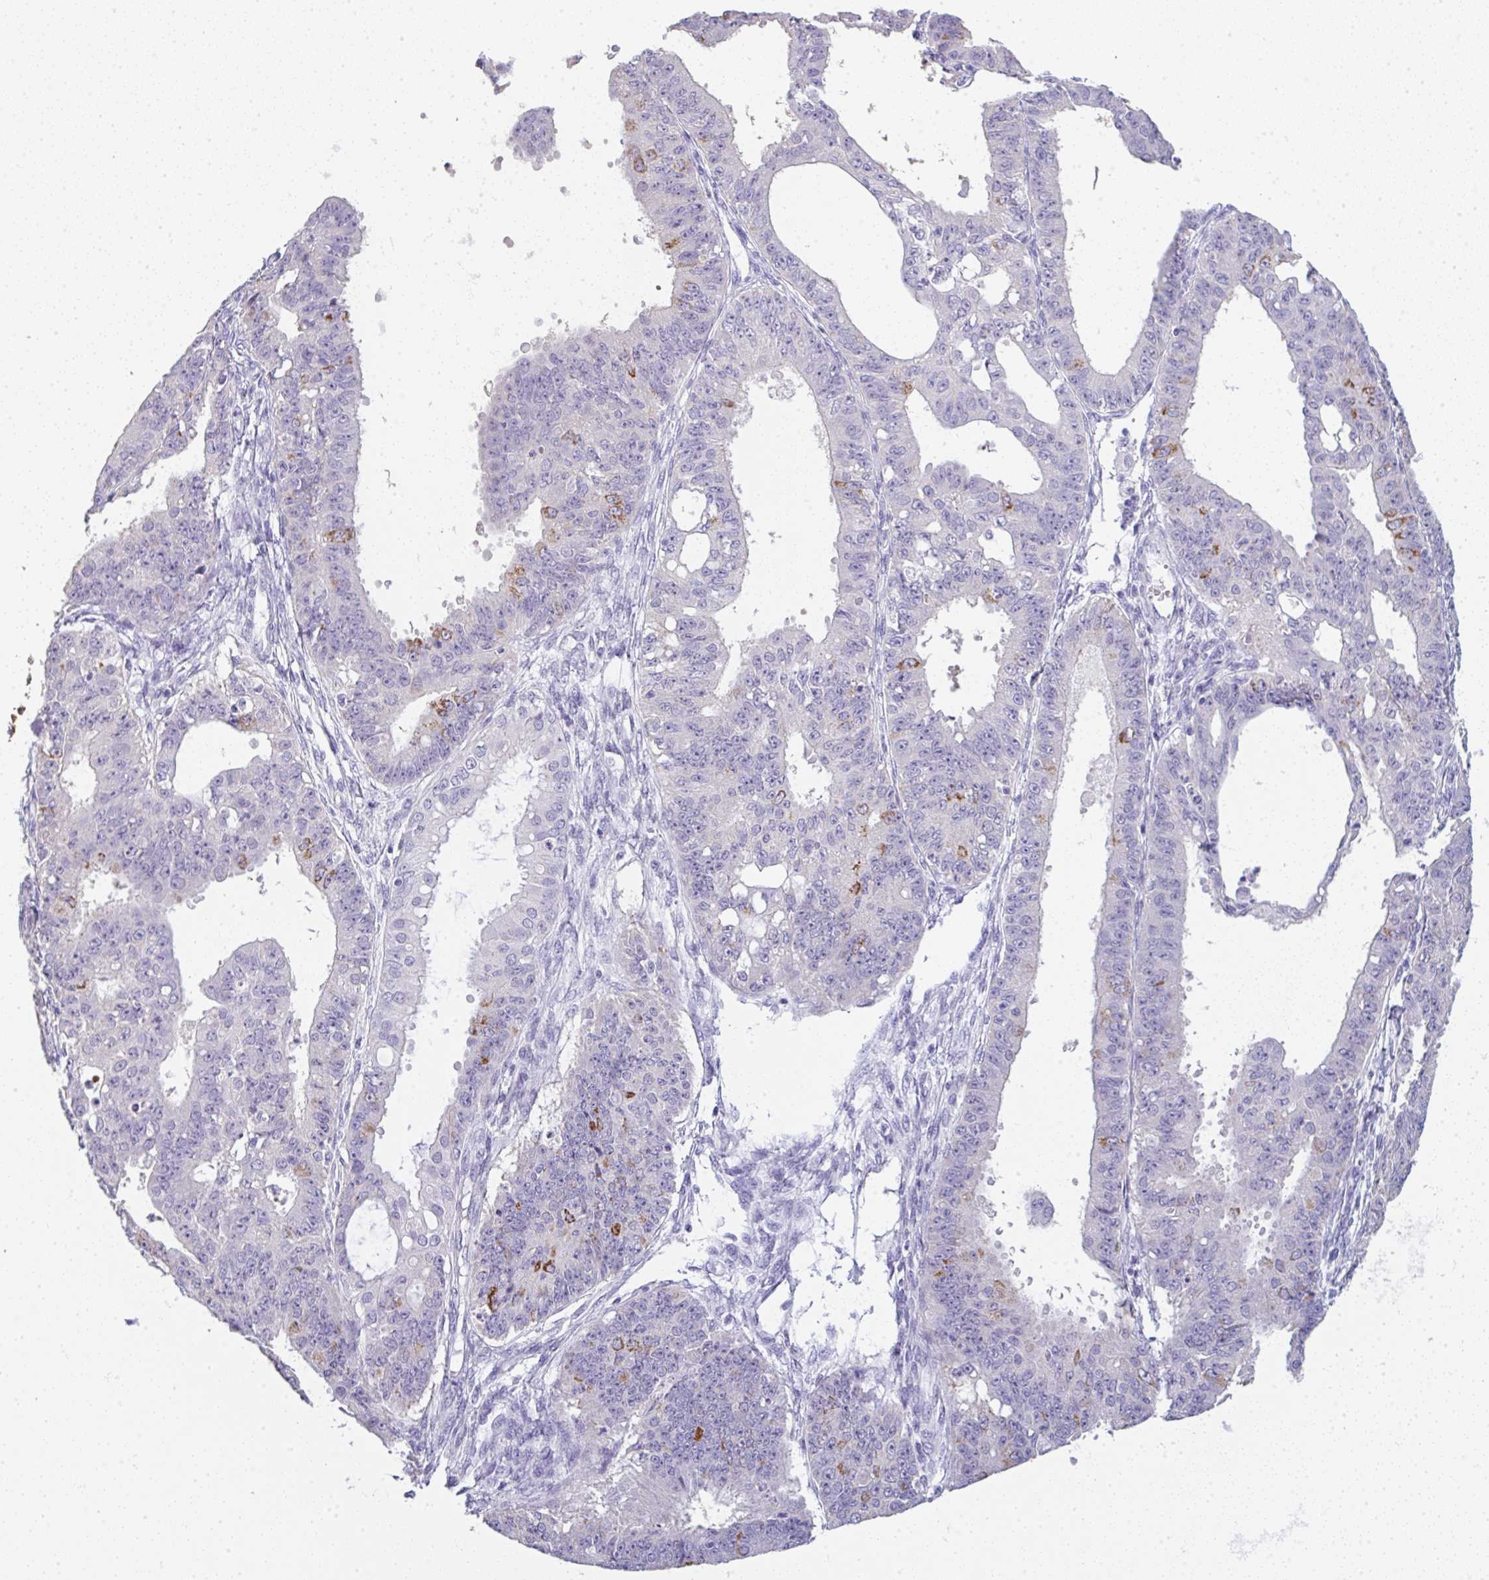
{"staining": {"intensity": "moderate", "quantity": "<25%", "location": "cytoplasmic/membranous"}, "tissue": "ovarian cancer", "cell_type": "Tumor cells", "image_type": "cancer", "snomed": [{"axis": "morphology", "description": "Carcinoma, endometroid"}, {"axis": "topography", "description": "Appendix"}, {"axis": "topography", "description": "Ovary"}], "caption": "A histopathology image of endometroid carcinoma (ovarian) stained for a protein shows moderate cytoplasmic/membranous brown staining in tumor cells.", "gene": "LPAR4", "patient": {"sex": "female", "age": 42}}